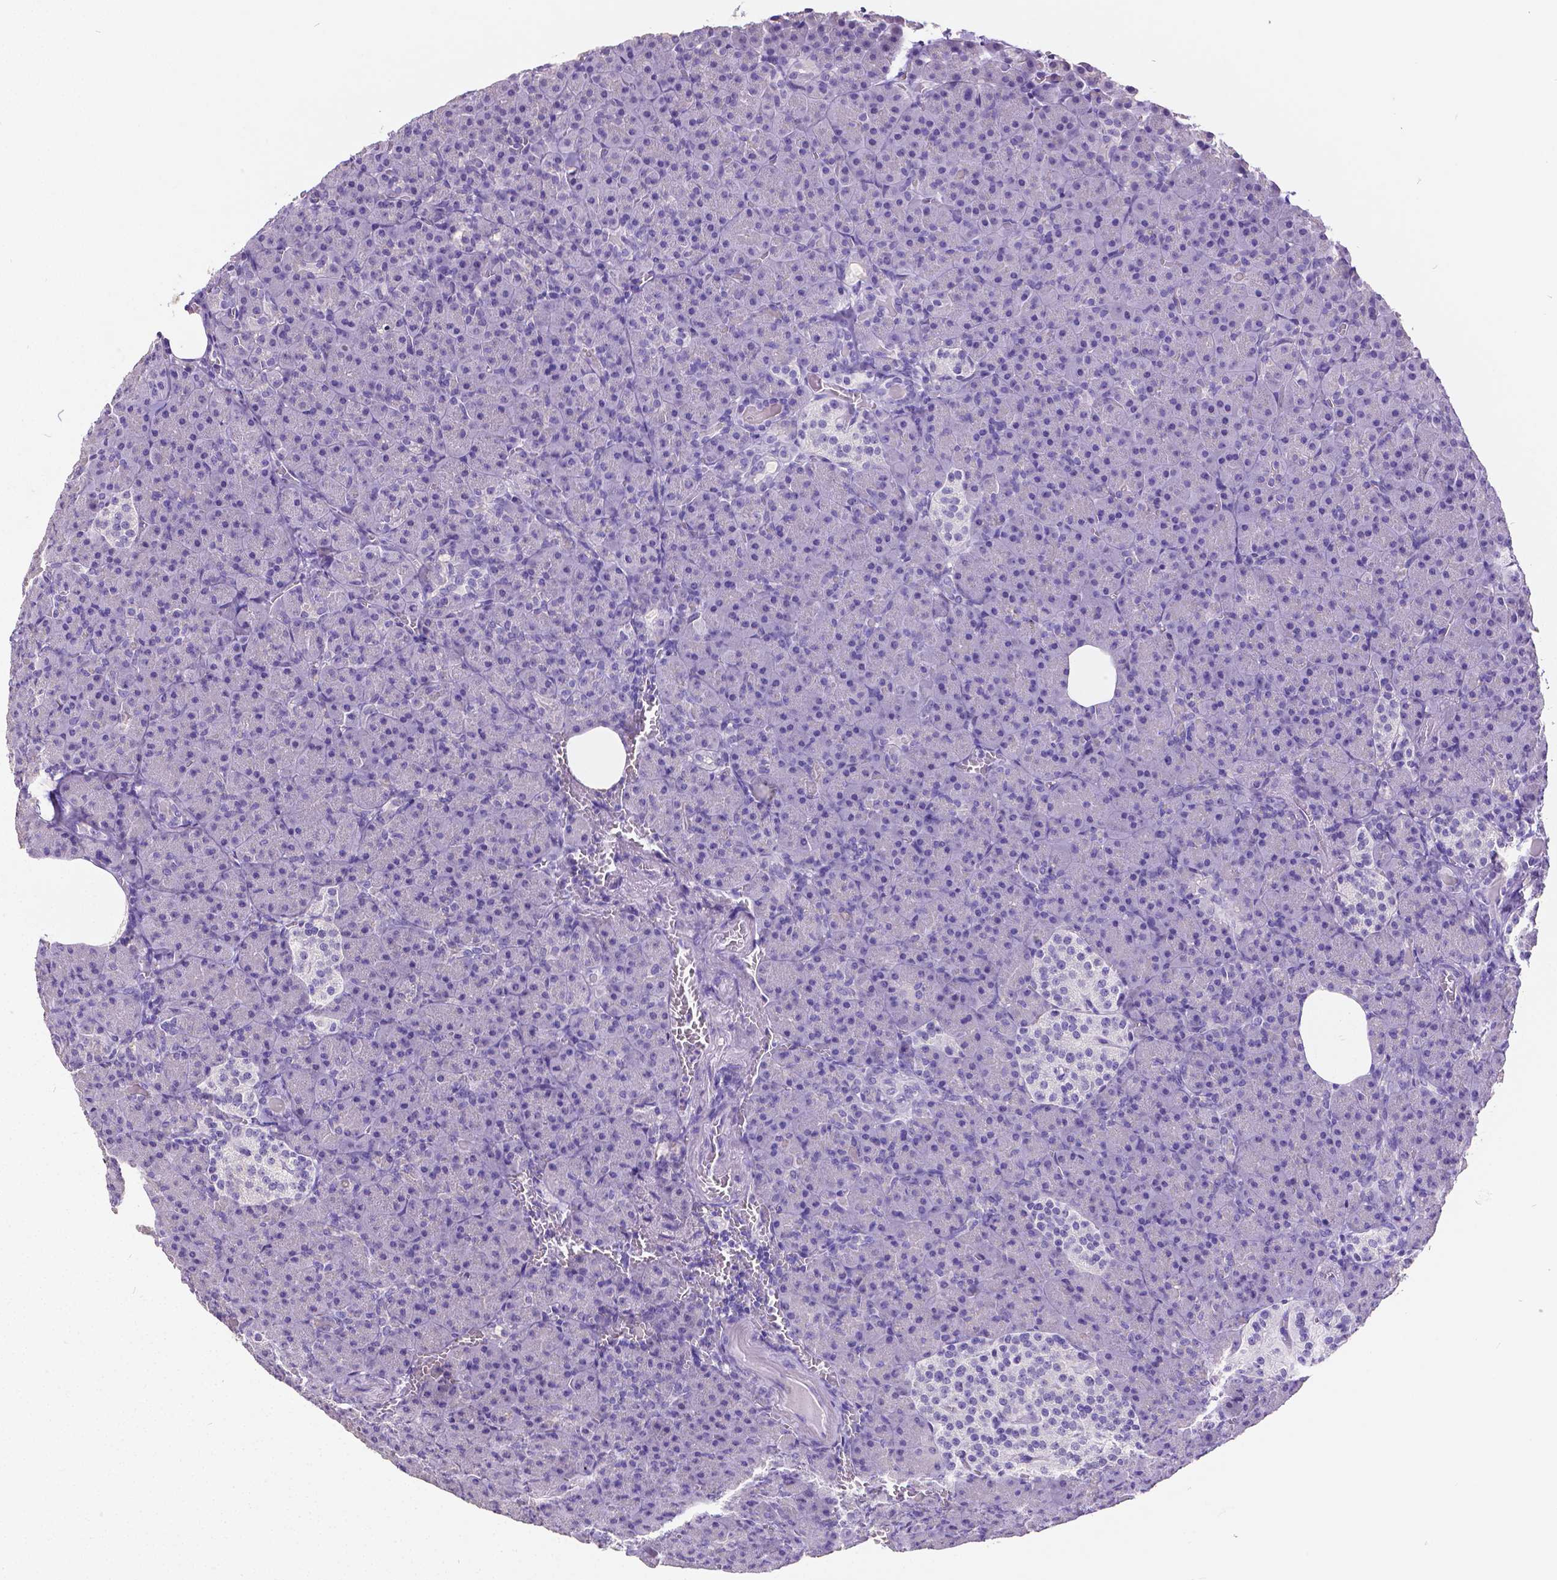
{"staining": {"intensity": "negative", "quantity": "none", "location": "none"}, "tissue": "pancreas", "cell_type": "Exocrine glandular cells", "image_type": "normal", "snomed": [{"axis": "morphology", "description": "Normal tissue, NOS"}, {"axis": "topography", "description": "Pancreas"}], "caption": "Exocrine glandular cells show no significant protein positivity in normal pancreas. Nuclei are stained in blue.", "gene": "SATB2", "patient": {"sex": "female", "age": 74}}